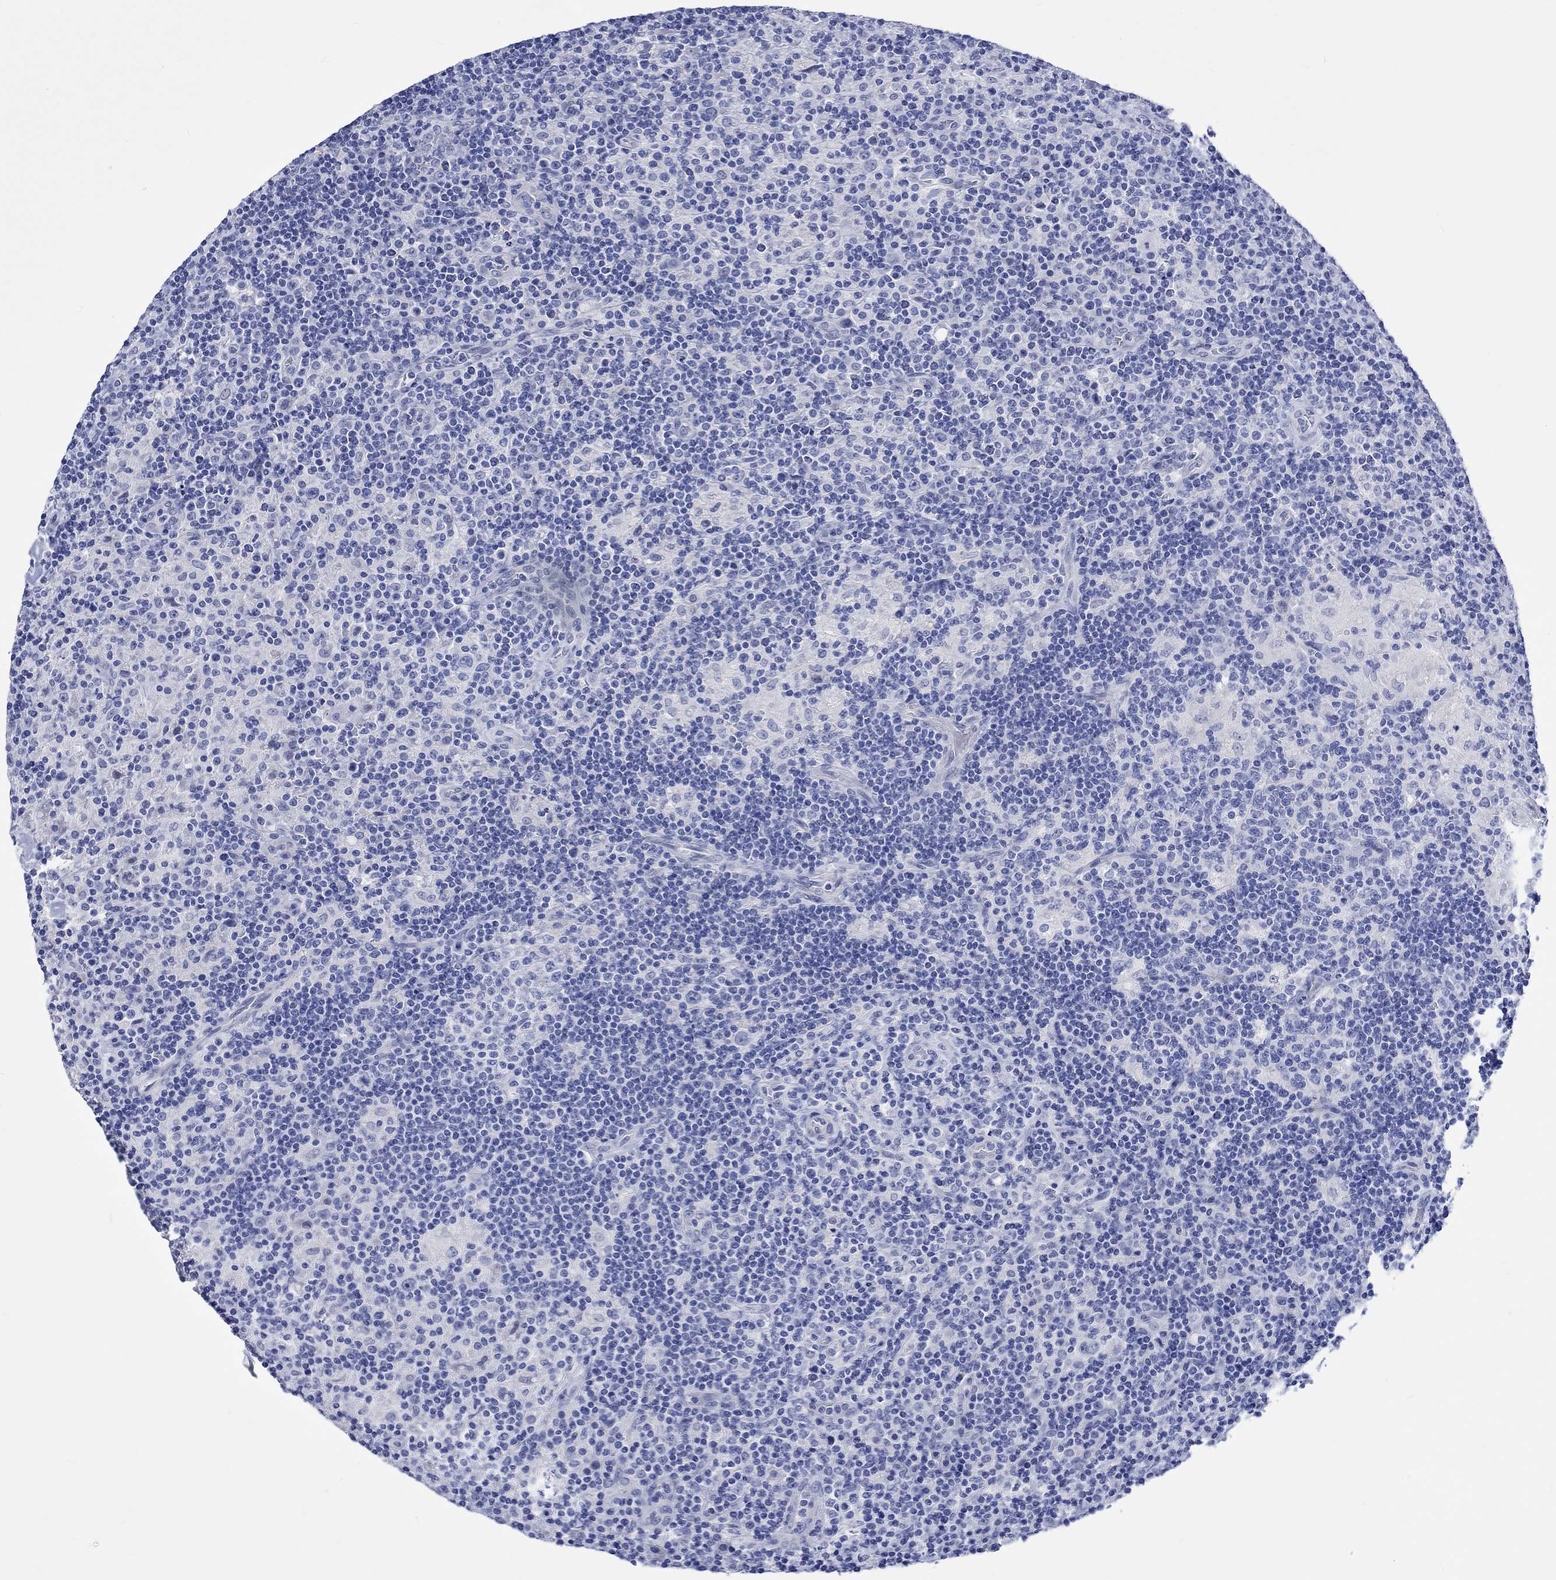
{"staining": {"intensity": "negative", "quantity": "none", "location": "none"}, "tissue": "lymphoma", "cell_type": "Tumor cells", "image_type": "cancer", "snomed": [{"axis": "morphology", "description": "Hodgkin's disease, NOS"}, {"axis": "topography", "description": "Lymph node"}], "caption": "IHC of lymphoma displays no positivity in tumor cells.", "gene": "HARBI1", "patient": {"sex": "male", "age": 70}}